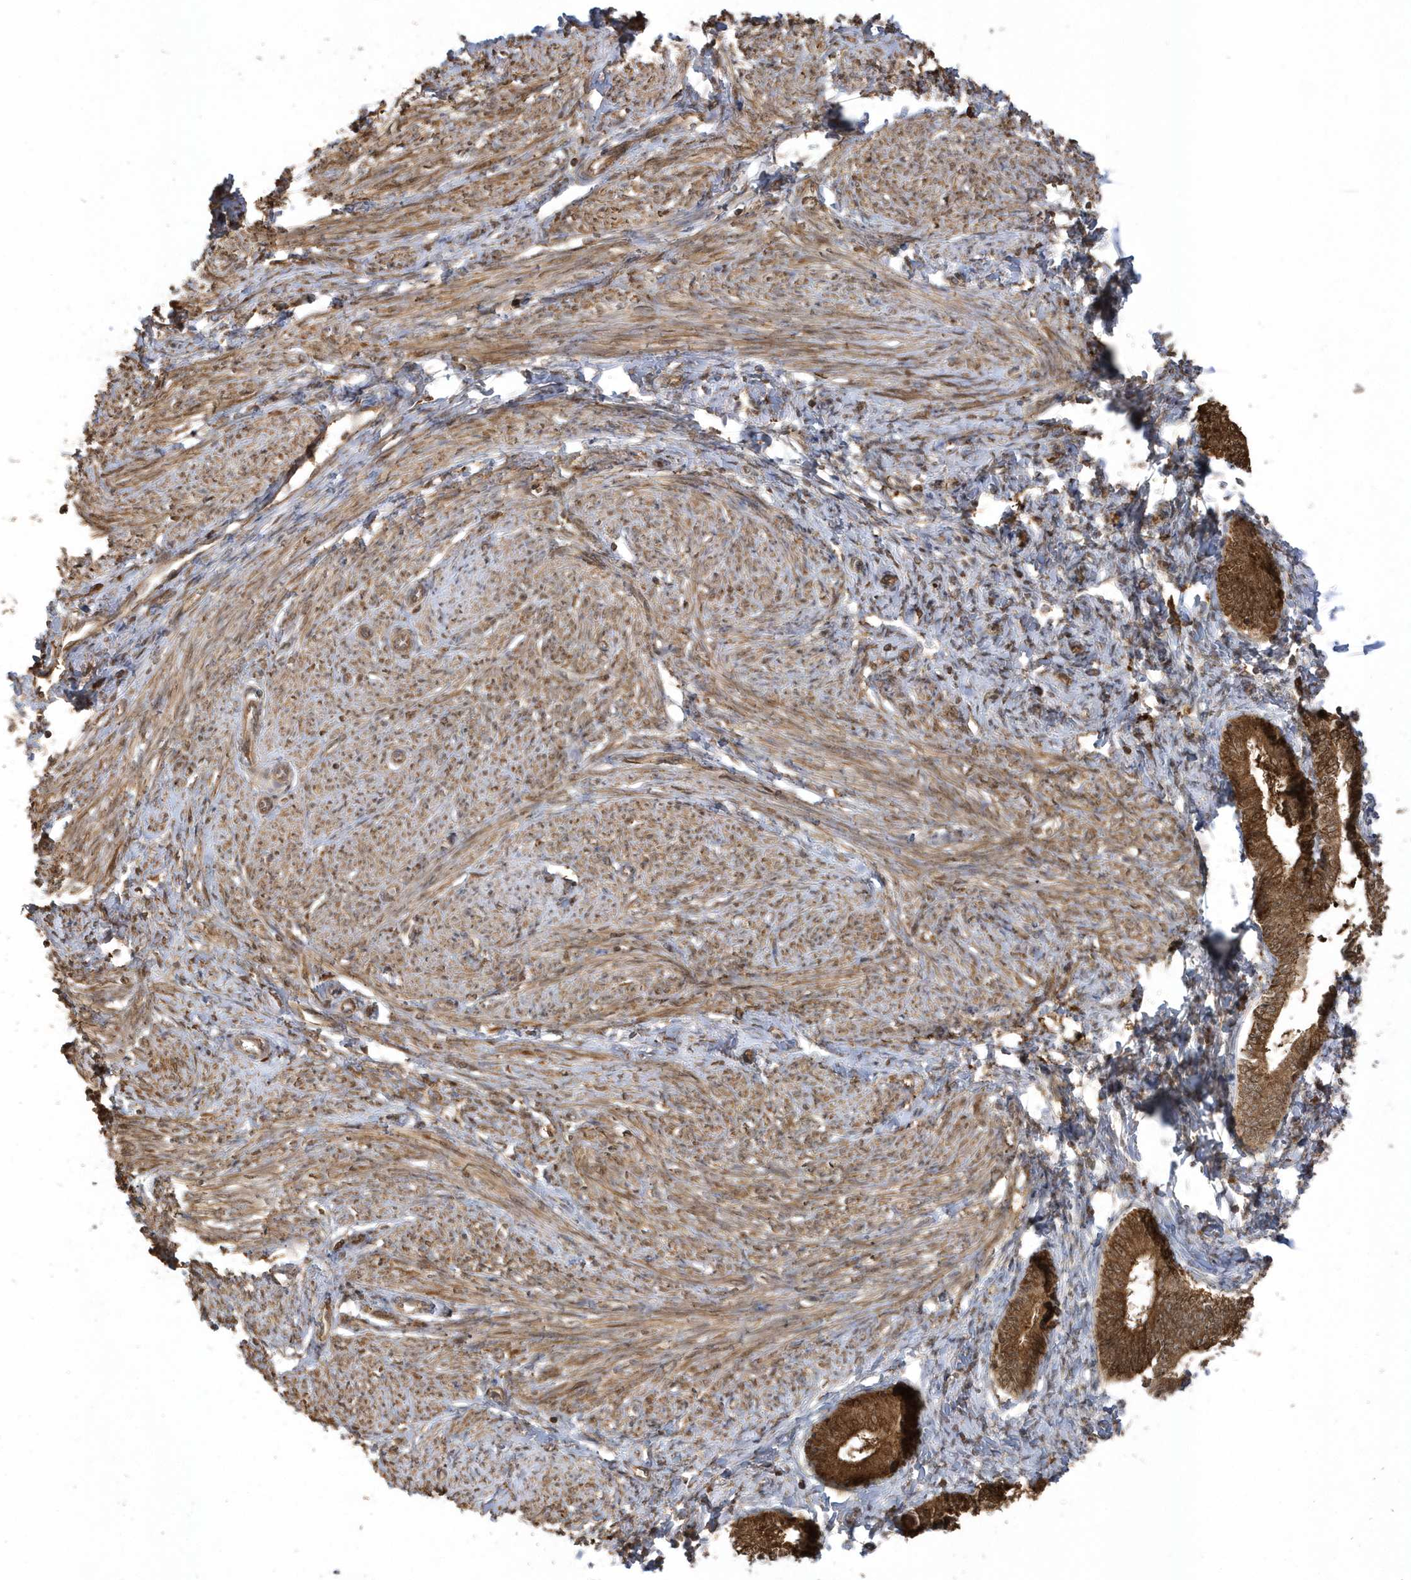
{"staining": {"intensity": "moderate", "quantity": ">75%", "location": "cytoplasmic/membranous"}, "tissue": "endometrium", "cell_type": "Cells in endometrial stroma", "image_type": "normal", "snomed": [{"axis": "morphology", "description": "Normal tissue, NOS"}, {"axis": "topography", "description": "Endometrium"}], "caption": "IHC of unremarkable endometrium exhibits medium levels of moderate cytoplasmic/membranous positivity in about >75% of cells in endometrial stroma. (IHC, brightfield microscopy, high magnification).", "gene": "HNMT", "patient": {"sex": "female", "age": 72}}